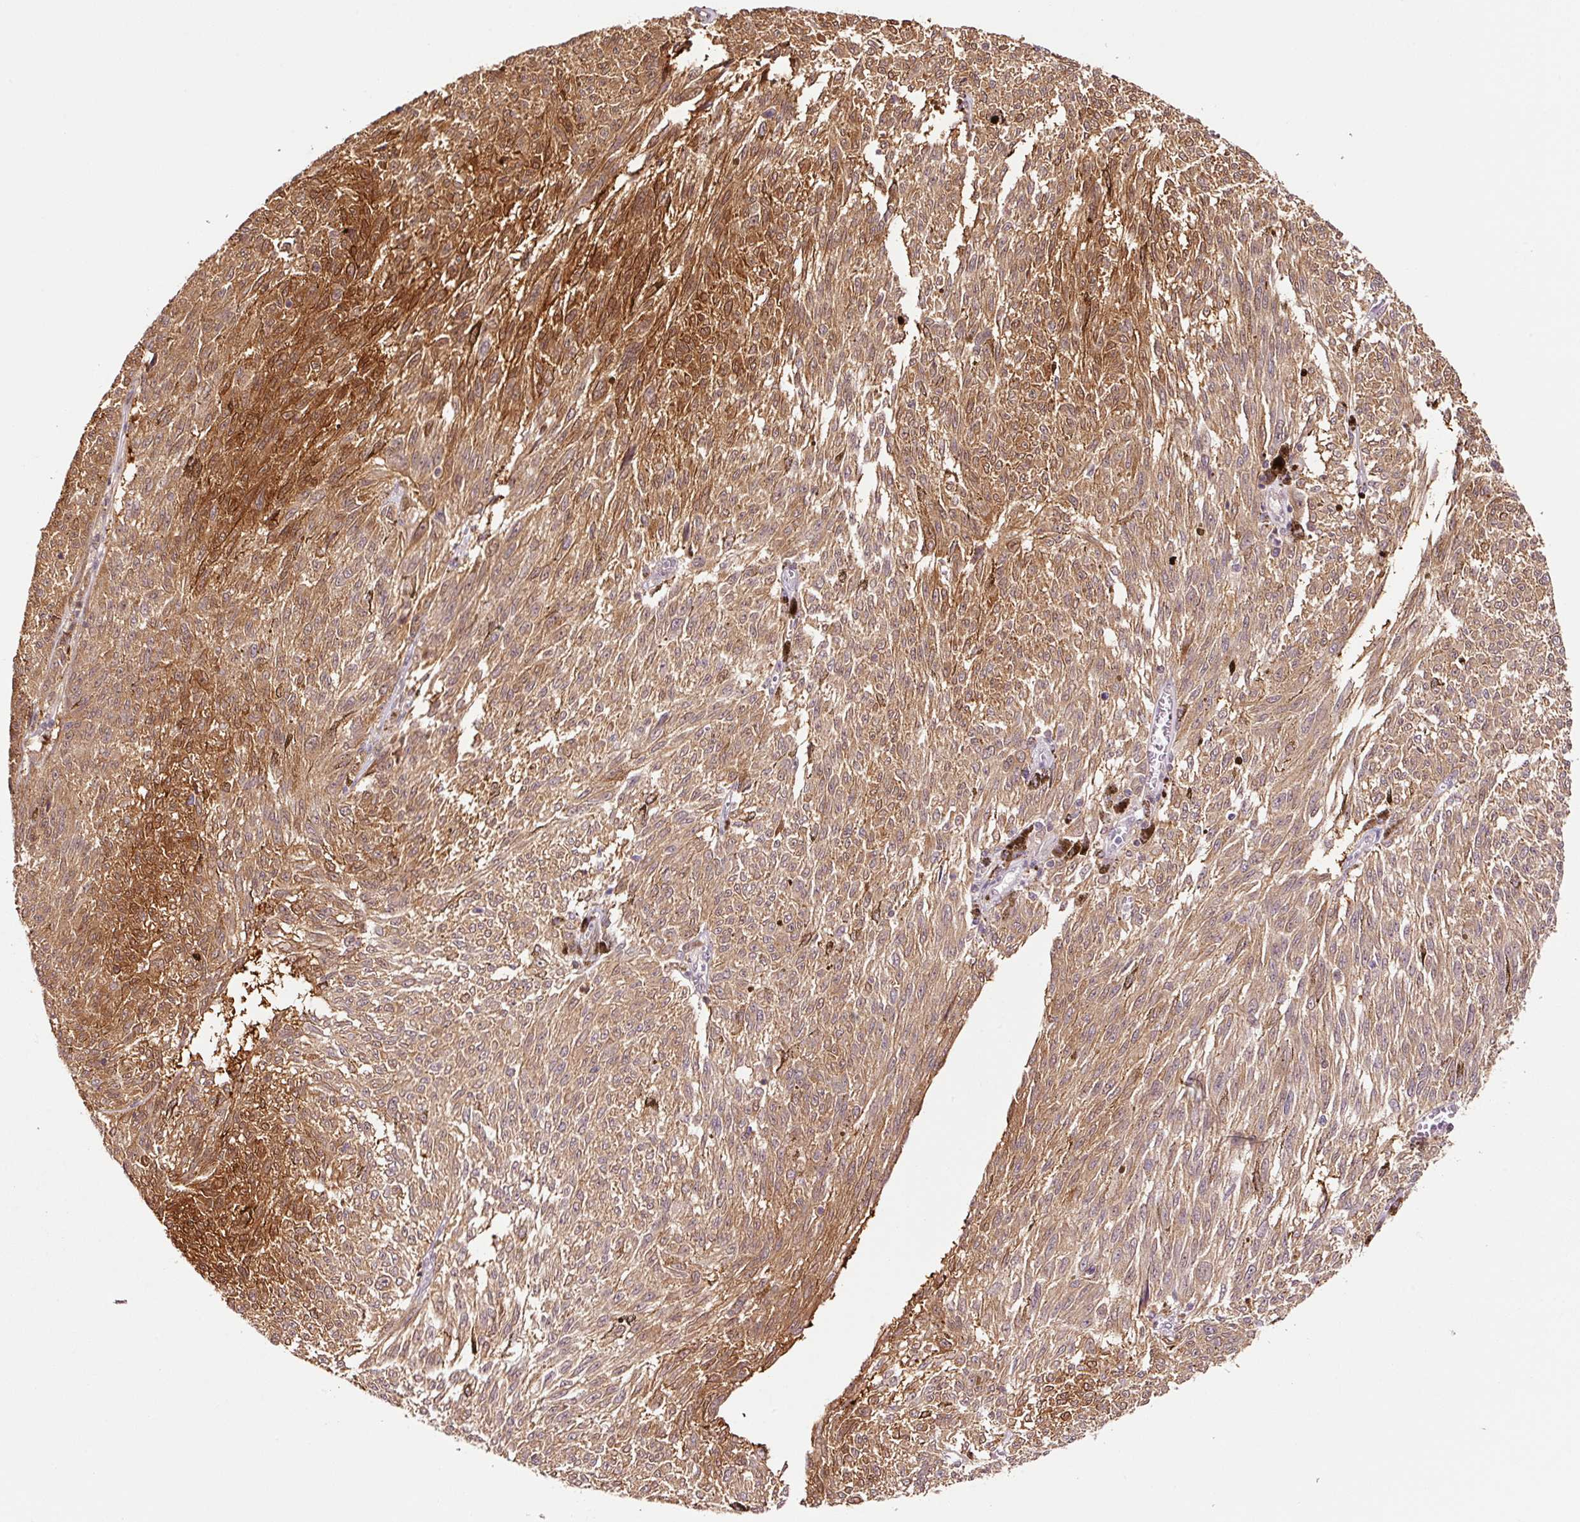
{"staining": {"intensity": "moderate", "quantity": ">75%", "location": "cytoplasmic/membranous,nuclear"}, "tissue": "melanoma", "cell_type": "Tumor cells", "image_type": "cancer", "snomed": [{"axis": "morphology", "description": "Malignant melanoma, NOS"}, {"axis": "topography", "description": "Skin"}], "caption": "Immunohistochemical staining of melanoma exhibits moderate cytoplasmic/membranous and nuclear protein expression in about >75% of tumor cells.", "gene": "FBXL14", "patient": {"sex": "female", "age": 72}}